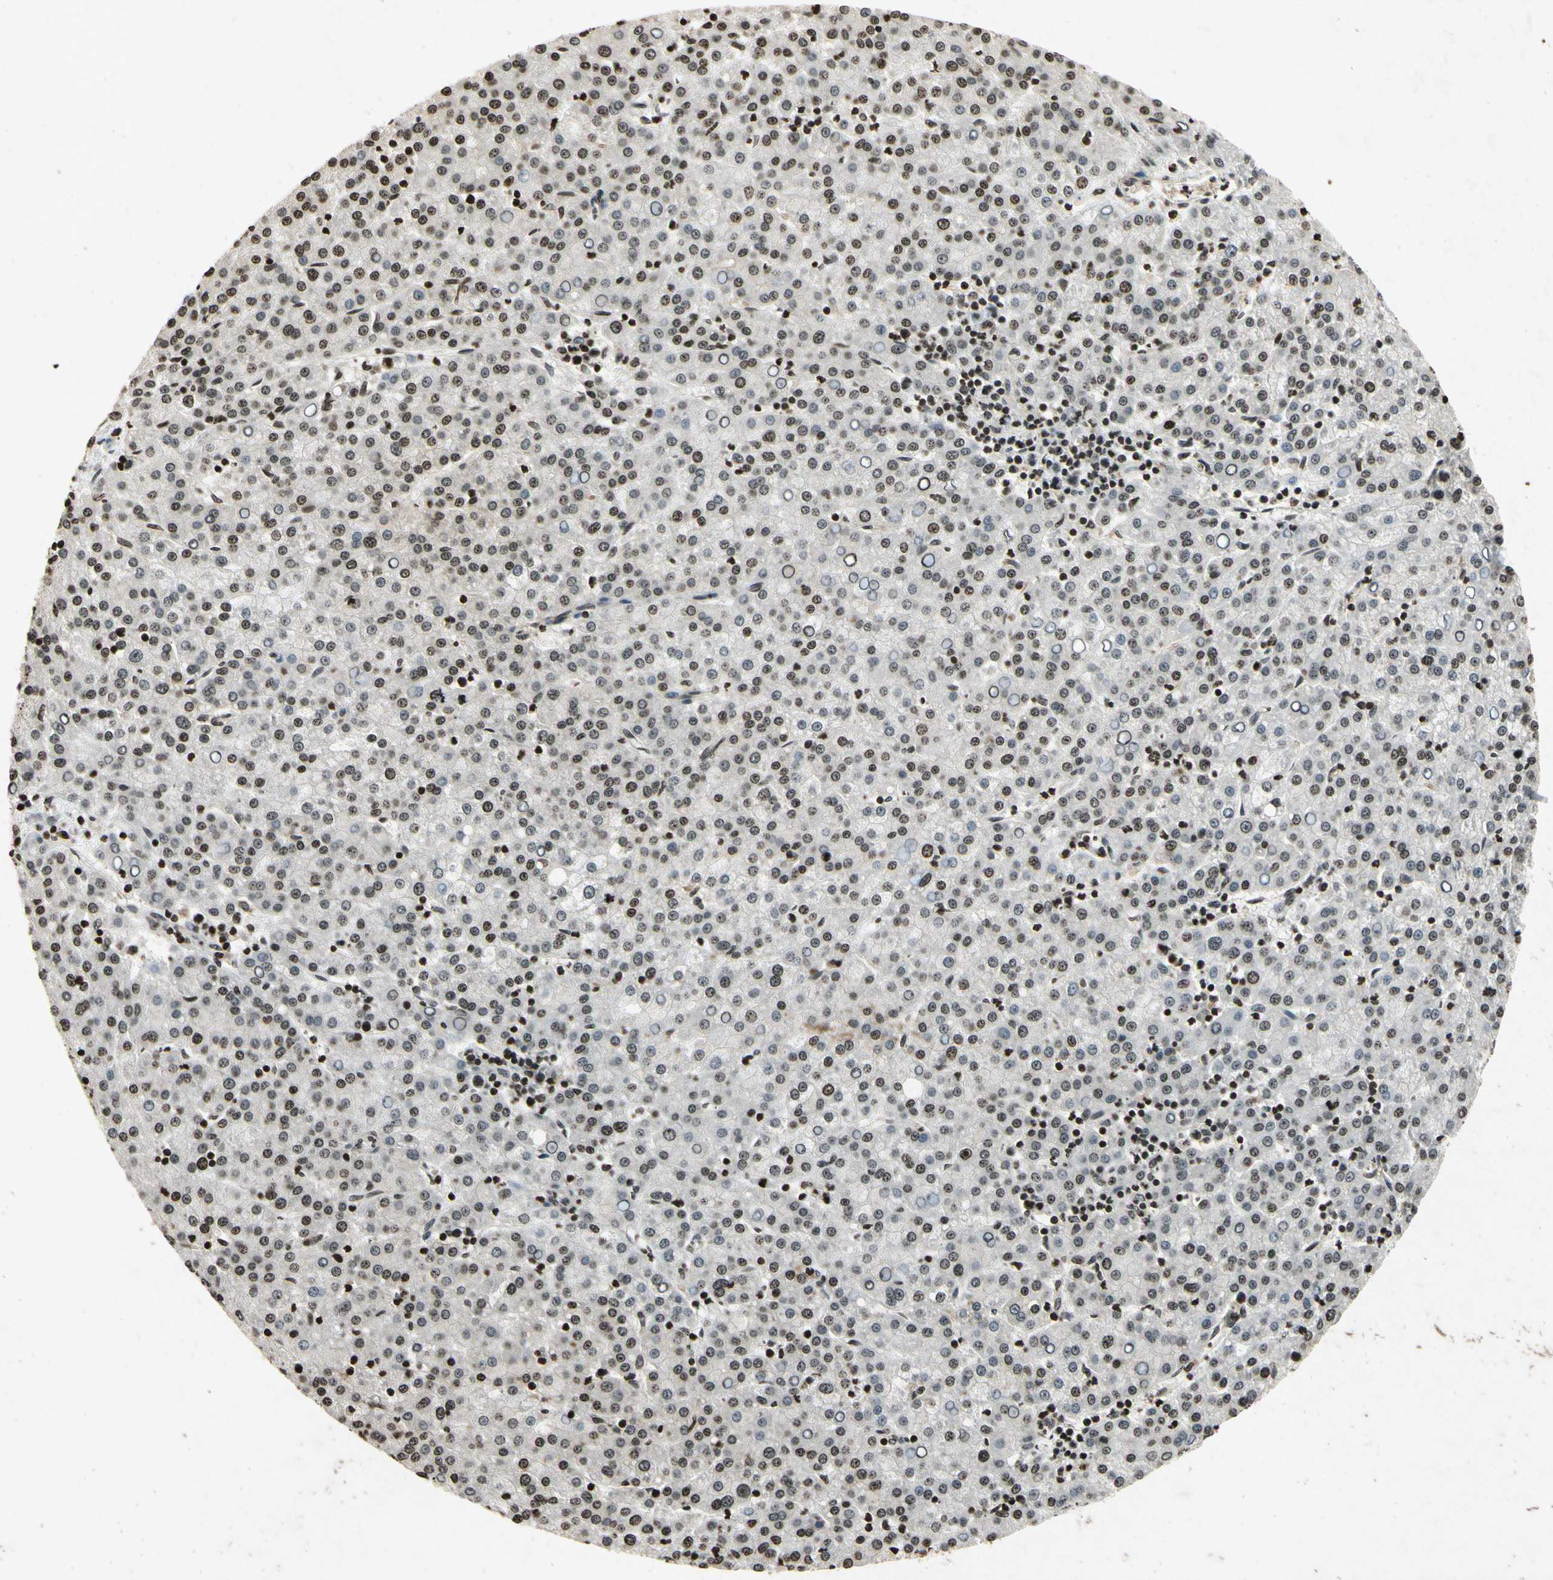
{"staining": {"intensity": "weak", "quantity": "<25%", "location": "nuclear"}, "tissue": "liver cancer", "cell_type": "Tumor cells", "image_type": "cancer", "snomed": [{"axis": "morphology", "description": "Carcinoma, Hepatocellular, NOS"}, {"axis": "topography", "description": "Liver"}], "caption": "This is an IHC image of hepatocellular carcinoma (liver). There is no staining in tumor cells.", "gene": "HOXB3", "patient": {"sex": "female", "age": 58}}